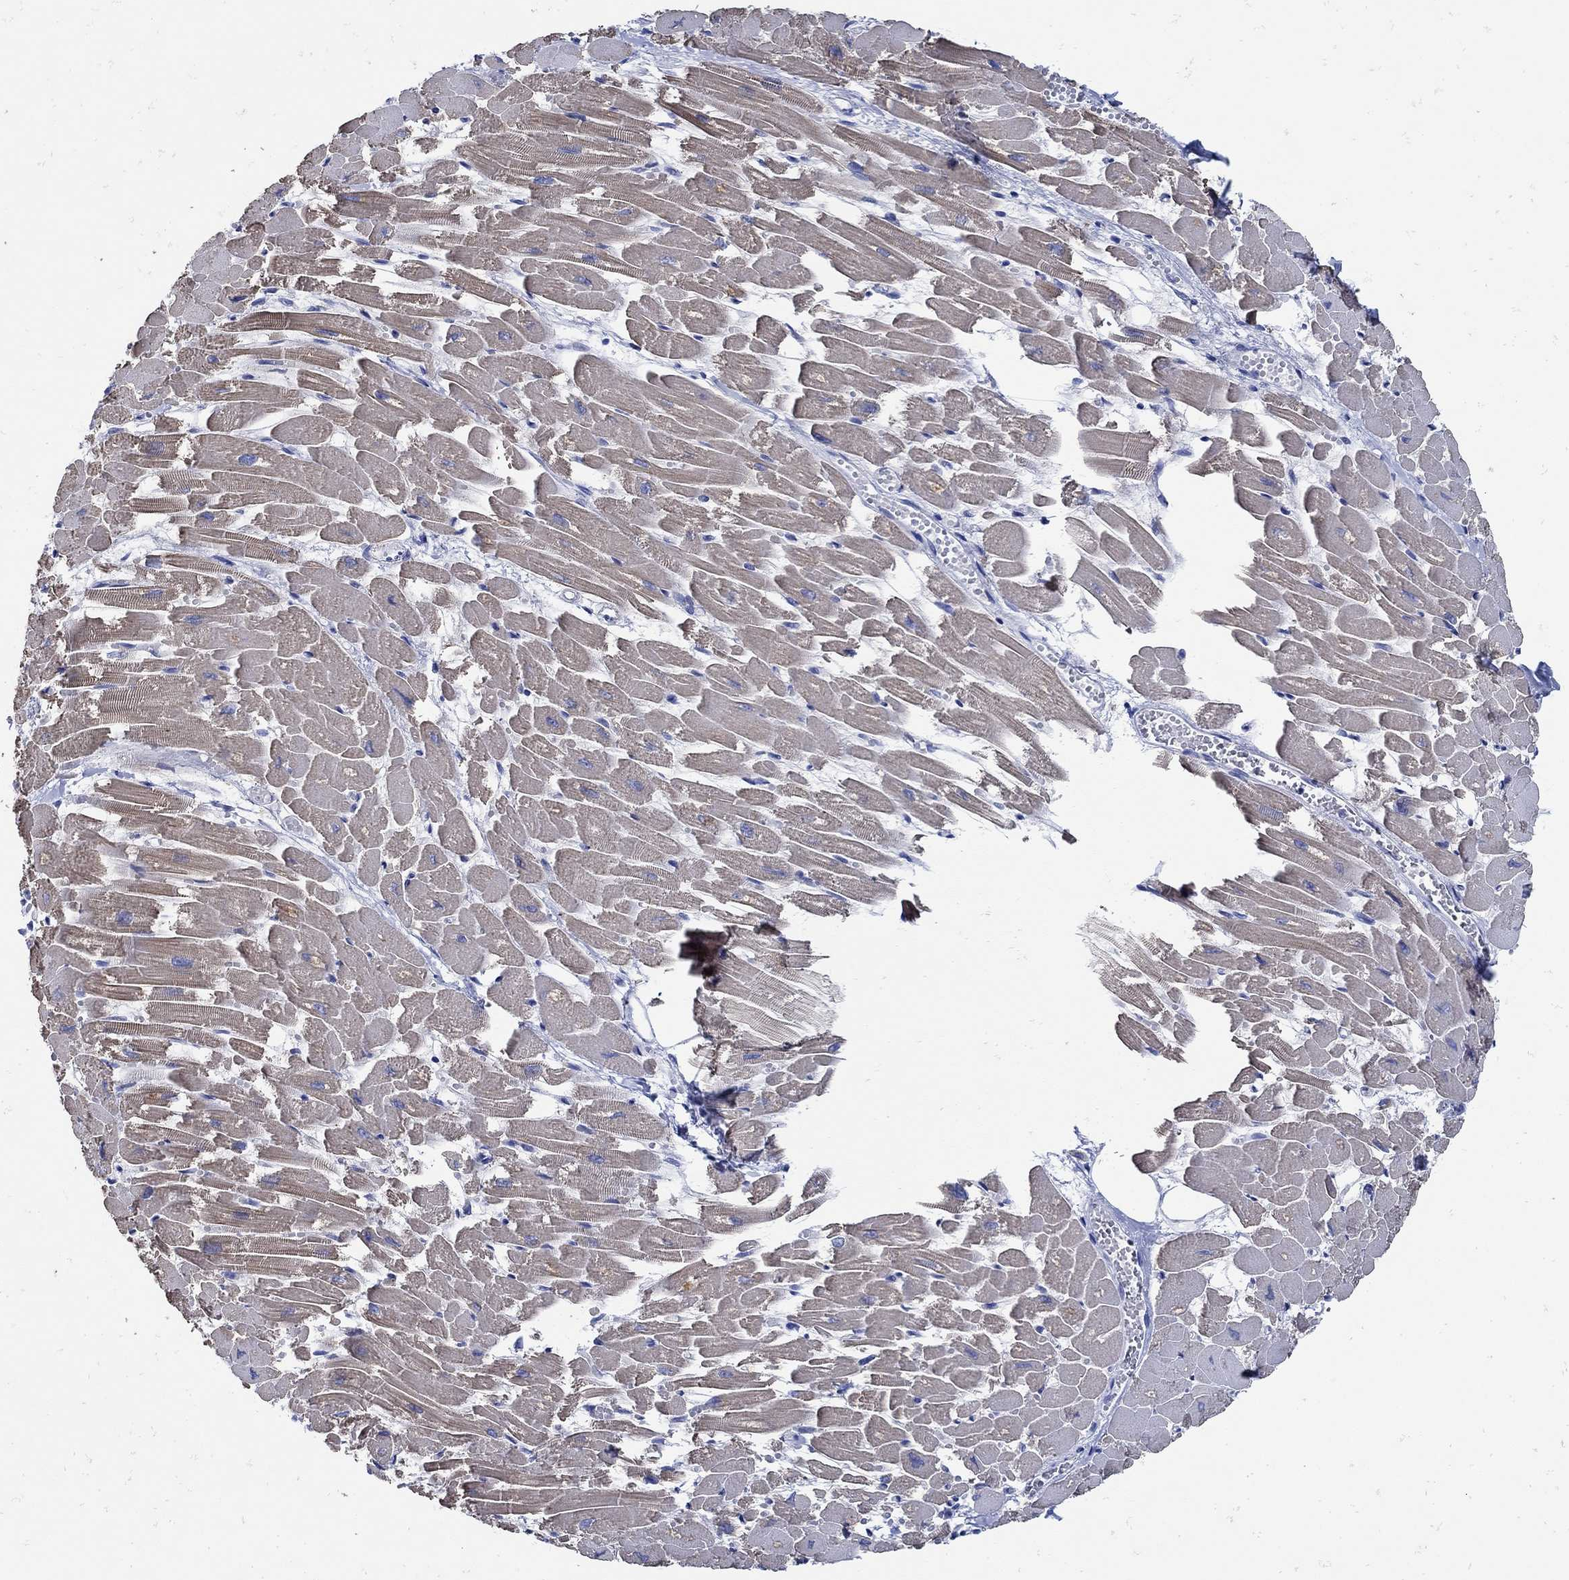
{"staining": {"intensity": "weak", "quantity": "25%-75%", "location": "cytoplasmic/membranous"}, "tissue": "heart muscle", "cell_type": "Cardiomyocytes", "image_type": "normal", "snomed": [{"axis": "morphology", "description": "Normal tissue, NOS"}, {"axis": "topography", "description": "Heart"}], "caption": "Protein staining of normal heart muscle shows weak cytoplasmic/membranous expression in about 25%-75% of cardiomyocytes.", "gene": "NOS1", "patient": {"sex": "female", "age": 52}}